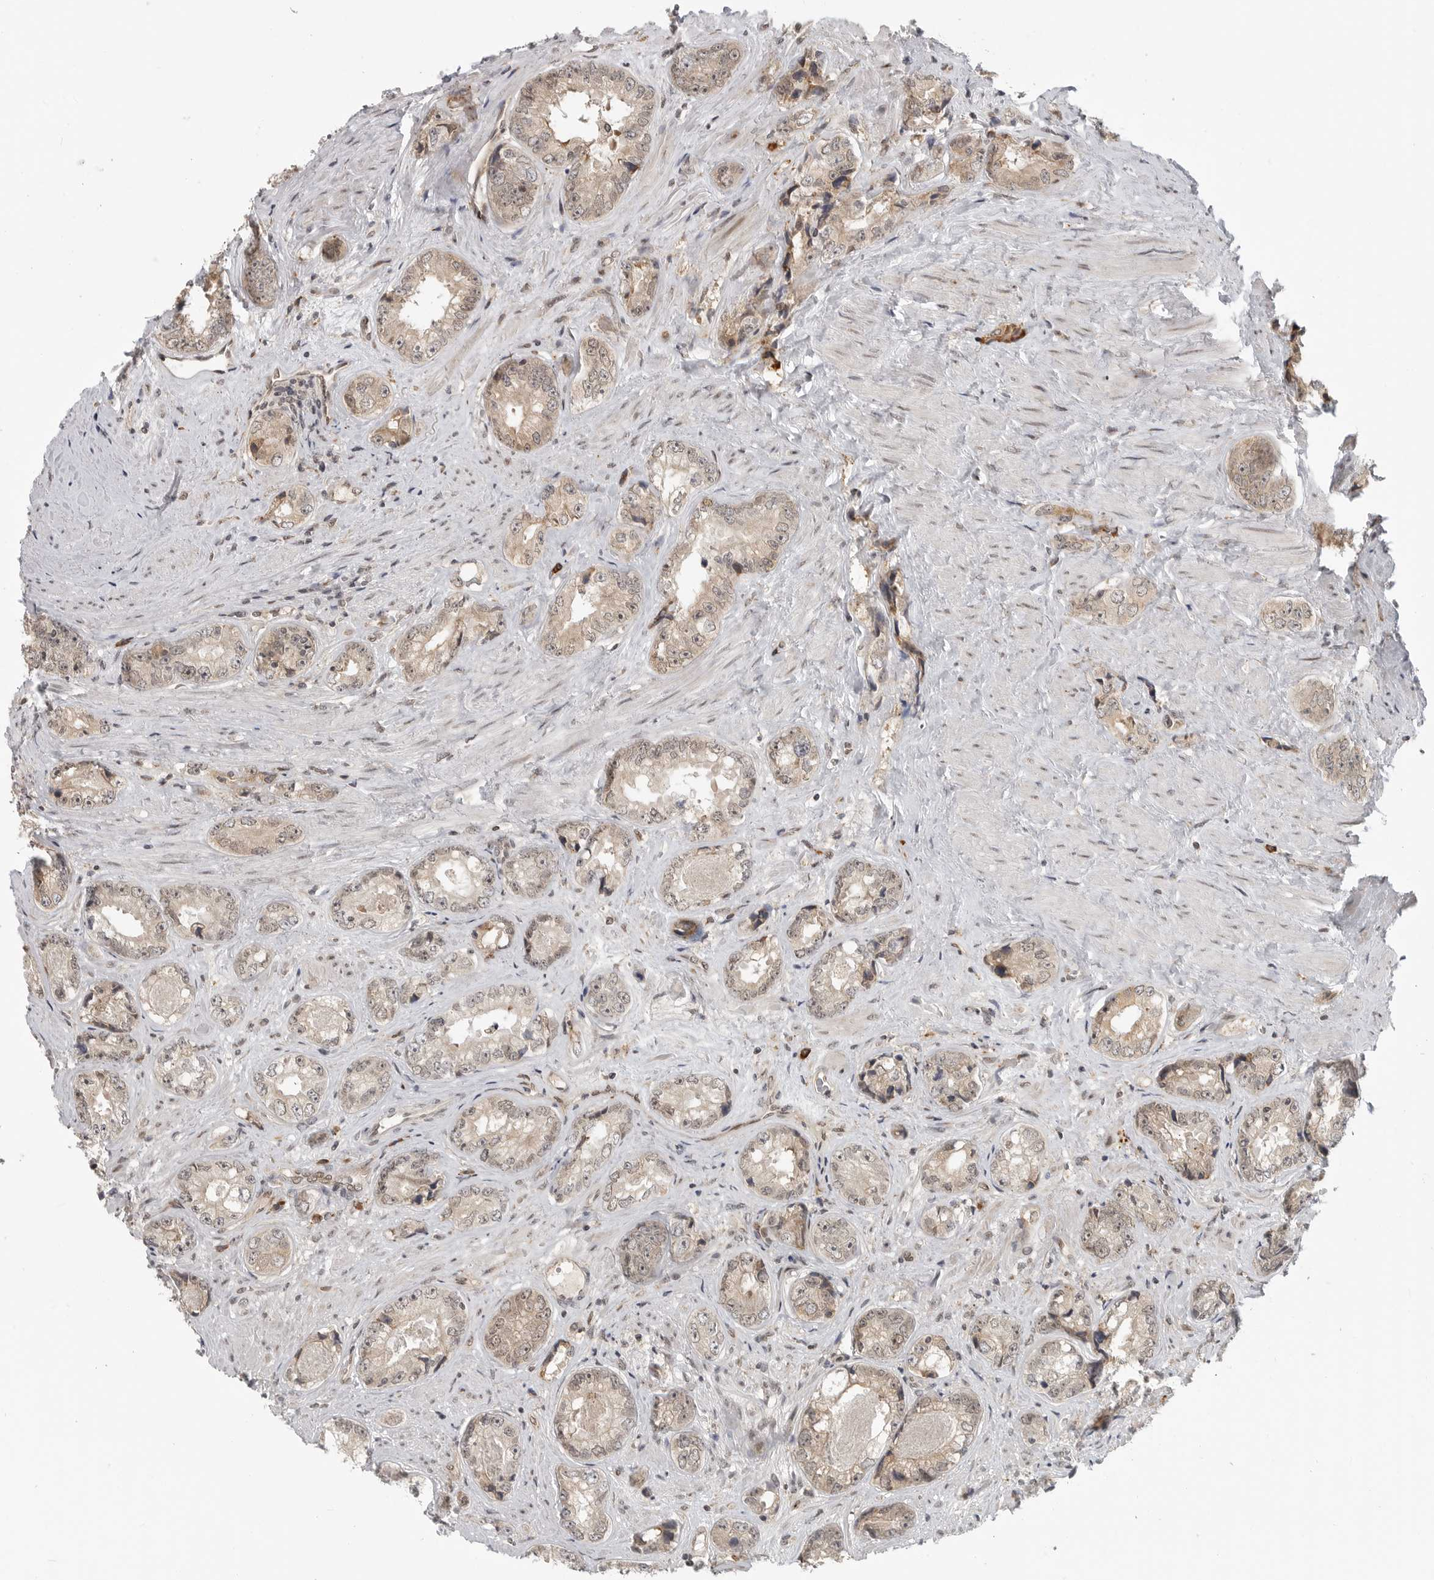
{"staining": {"intensity": "weak", "quantity": ">75%", "location": "cytoplasmic/membranous"}, "tissue": "prostate cancer", "cell_type": "Tumor cells", "image_type": "cancer", "snomed": [{"axis": "morphology", "description": "Adenocarcinoma, High grade"}, {"axis": "topography", "description": "Prostate"}], "caption": "Human prostate cancer stained with a protein marker reveals weak staining in tumor cells.", "gene": "CEP295NL", "patient": {"sex": "male", "age": 61}}